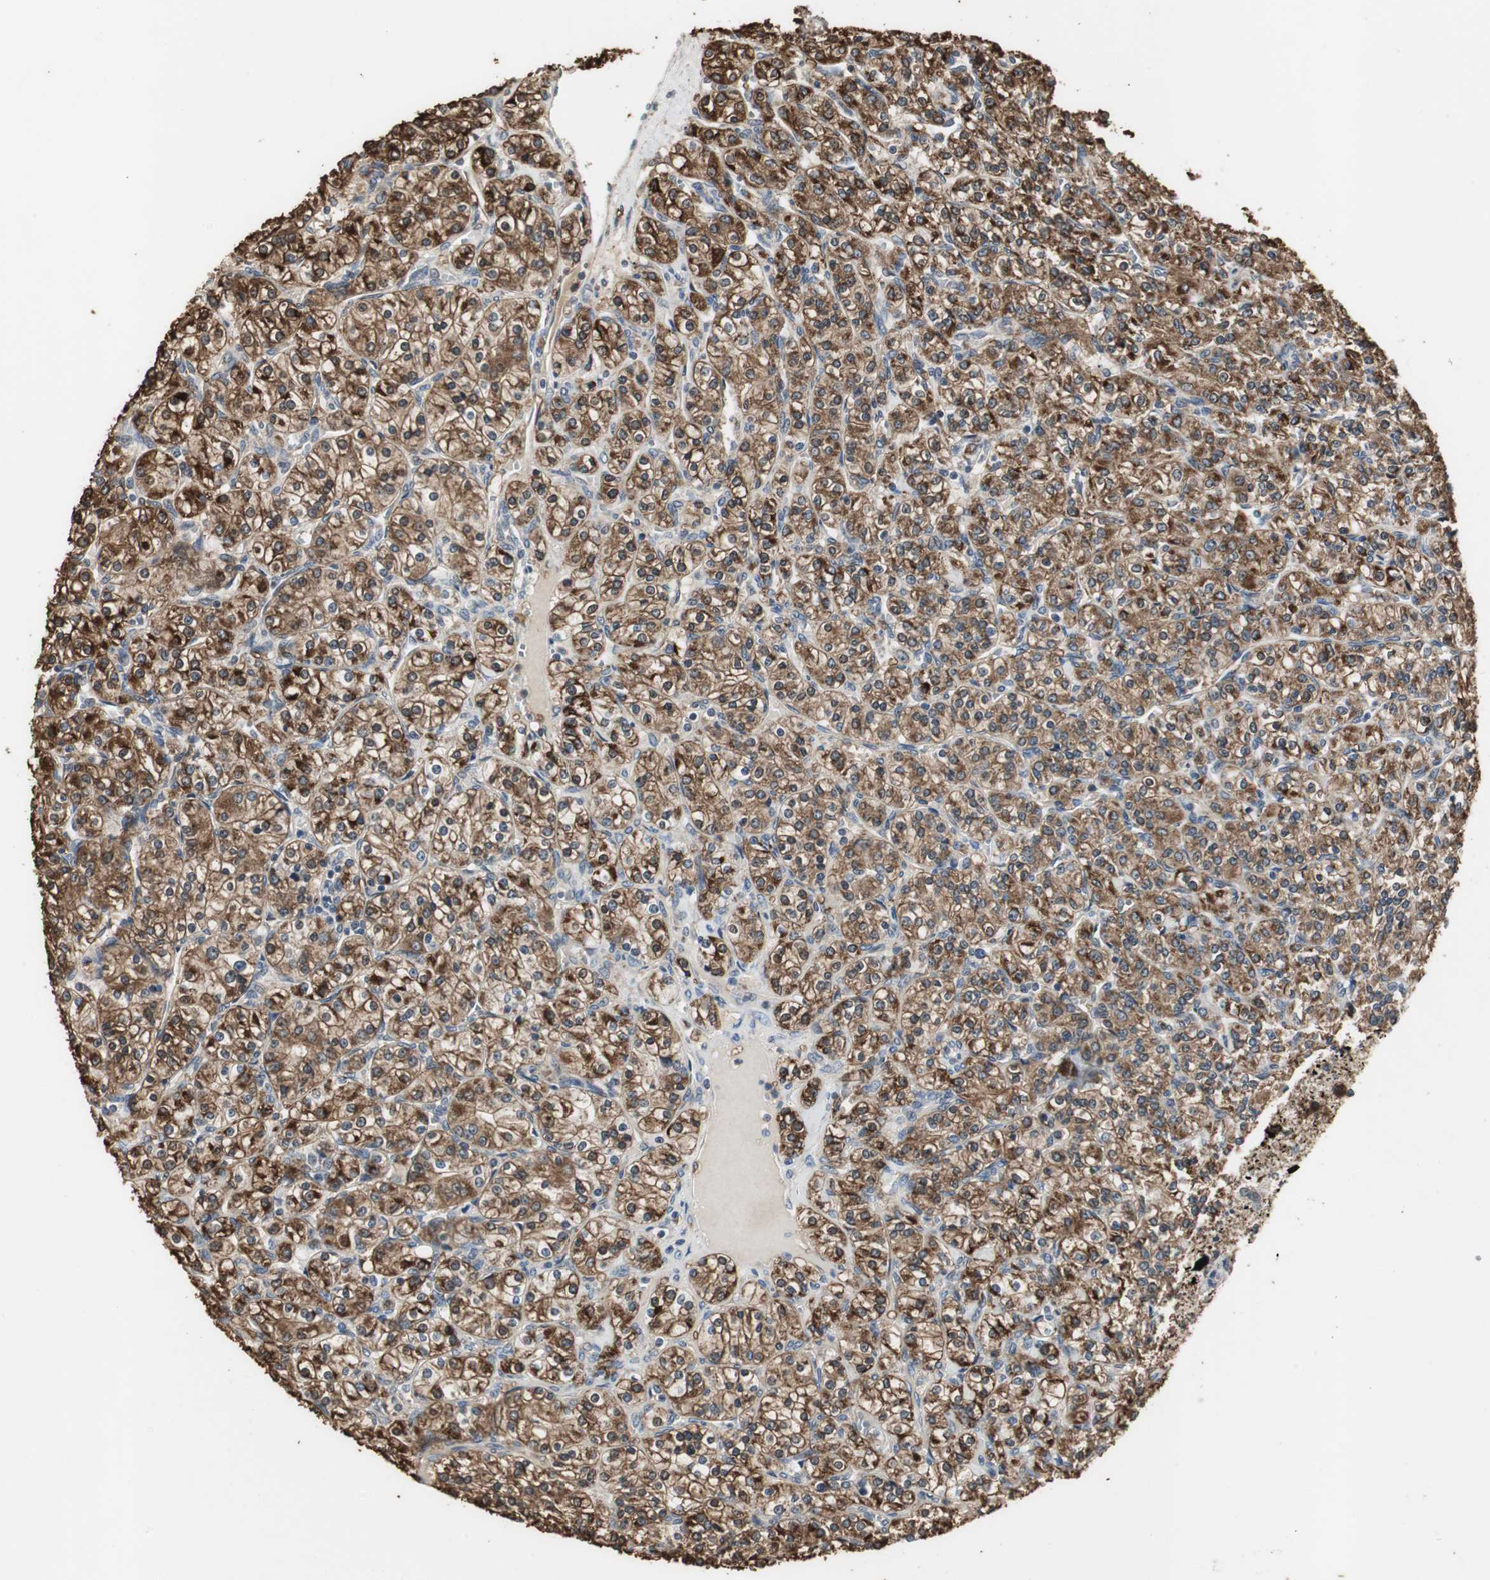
{"staining": {"intensity": "strong", "quantity": ">75%", "location": "cytoplasmic/membranous"}, "tissue": "renal cancer", "cell_type": "Tumor cells", "image_type": "cancer", "snomed": [{"axis": "morphology", "description": "Adenocarcinoma, NOS"}, {"axis": "topography", "description": "Kidney"}], "caption": "A brown stain highlights strong cytoplasmic/membranous expression of a protein in renal cancer (adenocarcinoma) tumor cells.", "gene": "JTB", "patient": {"sex": "male", "age": 77}}